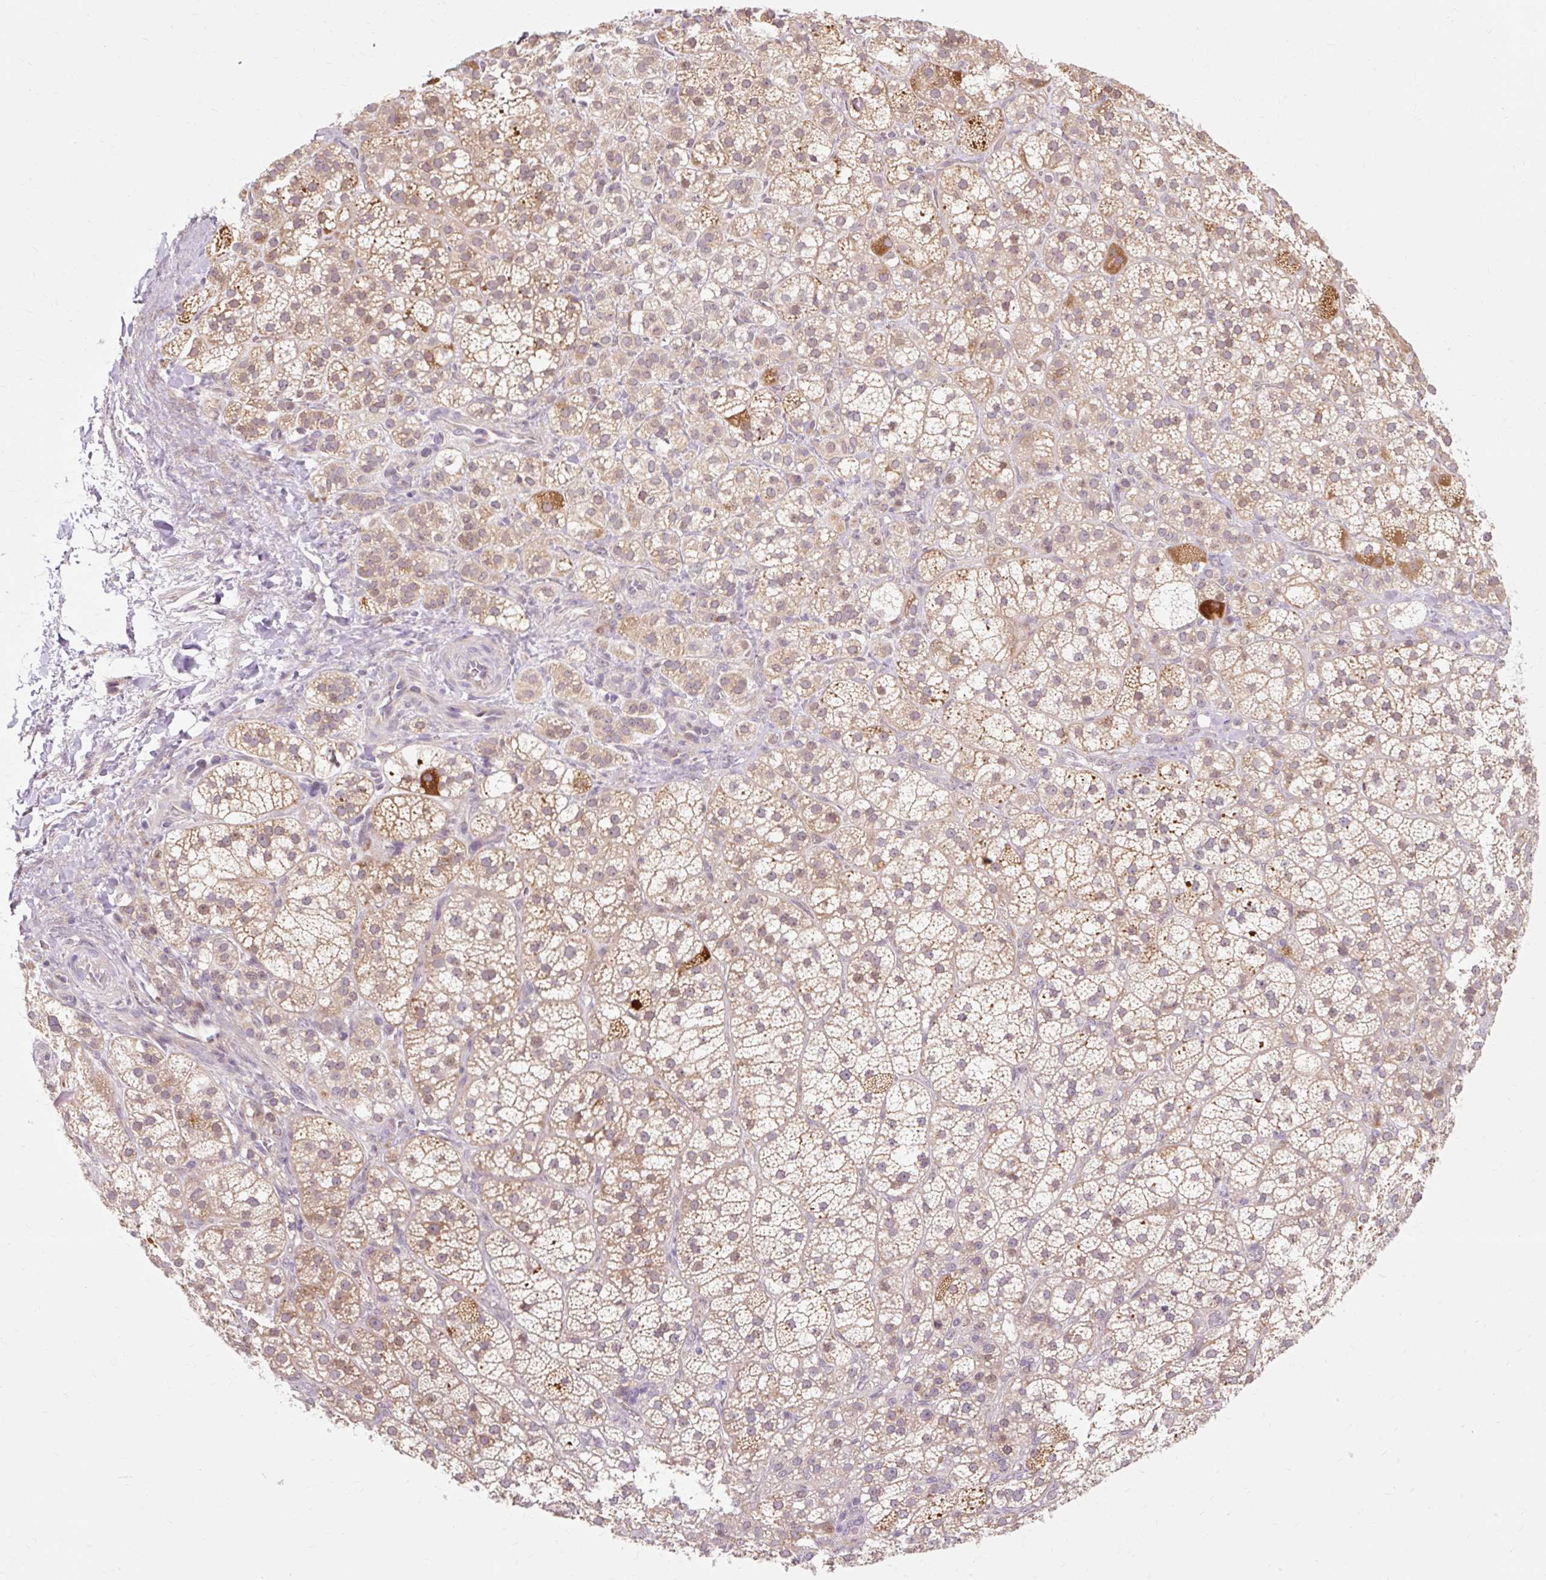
{"staining": {"intensity": "moderate", "quantity": ">75%", "location": "cytoplasmic/membranous"}, "tissue": "adrenal gland", "cell_type": "Glandular cells", "image_type": "normal", "snomed": [{"axis": "morphology", "description": "Normal tissue, NOS"}, {"axis": "topography", "description": "Adrenal gland"}], "caption": "Immunohistochemistry of normal human adrenal gland shows medium levels of moderate cytoplasmic/membranous positivity in about >75% of glandular cells. (DAB = brown stain, brightfield microscopy at high magnification).", "gene": "GEMIN2", "patient": {"sex": "female", "age": 60}}